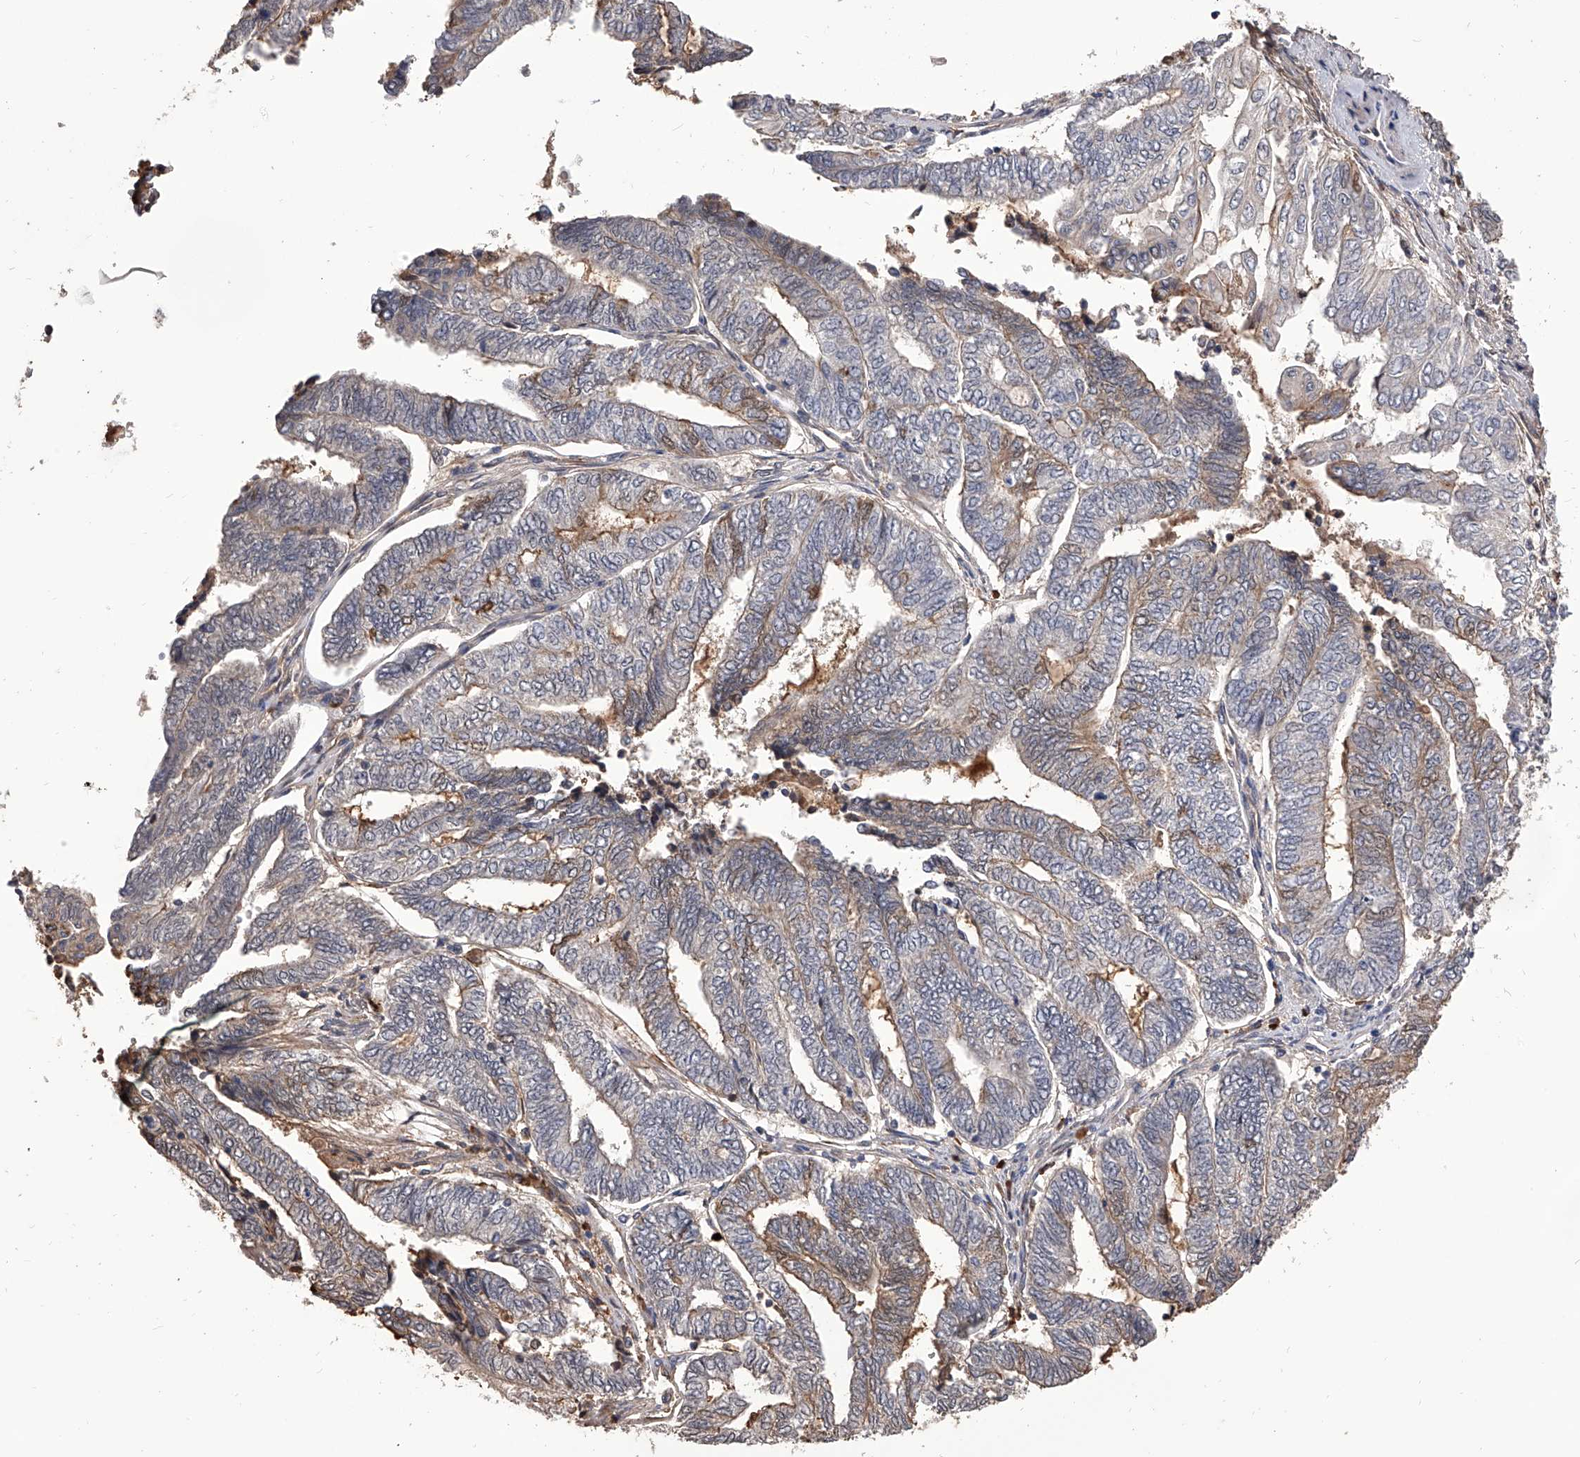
{"staining": {"intensity": "moderate", "quantity": "<25%", "location": "cytoplasmic/membranous"}, "tissue": "endometrial cancer", "cell_type": "Tumor cells", "image_type": "cancer", "snomed": [{"axis": "morphology", "description": "Adenocarcinoma, NOS"}, {"axis": "topography", "description": "Uterus"}, {"axis": "topography", "description": "Endometrium"}], "caption": "Human endometrial cancer (adenocarcinoma) stained for a protein (brown) exhibits moderate cytoplasmic/membranous positive expression in about <25% of tumor cells.", "gene": "CFAP410", "patient": {"sex": "female", "age": 70}}